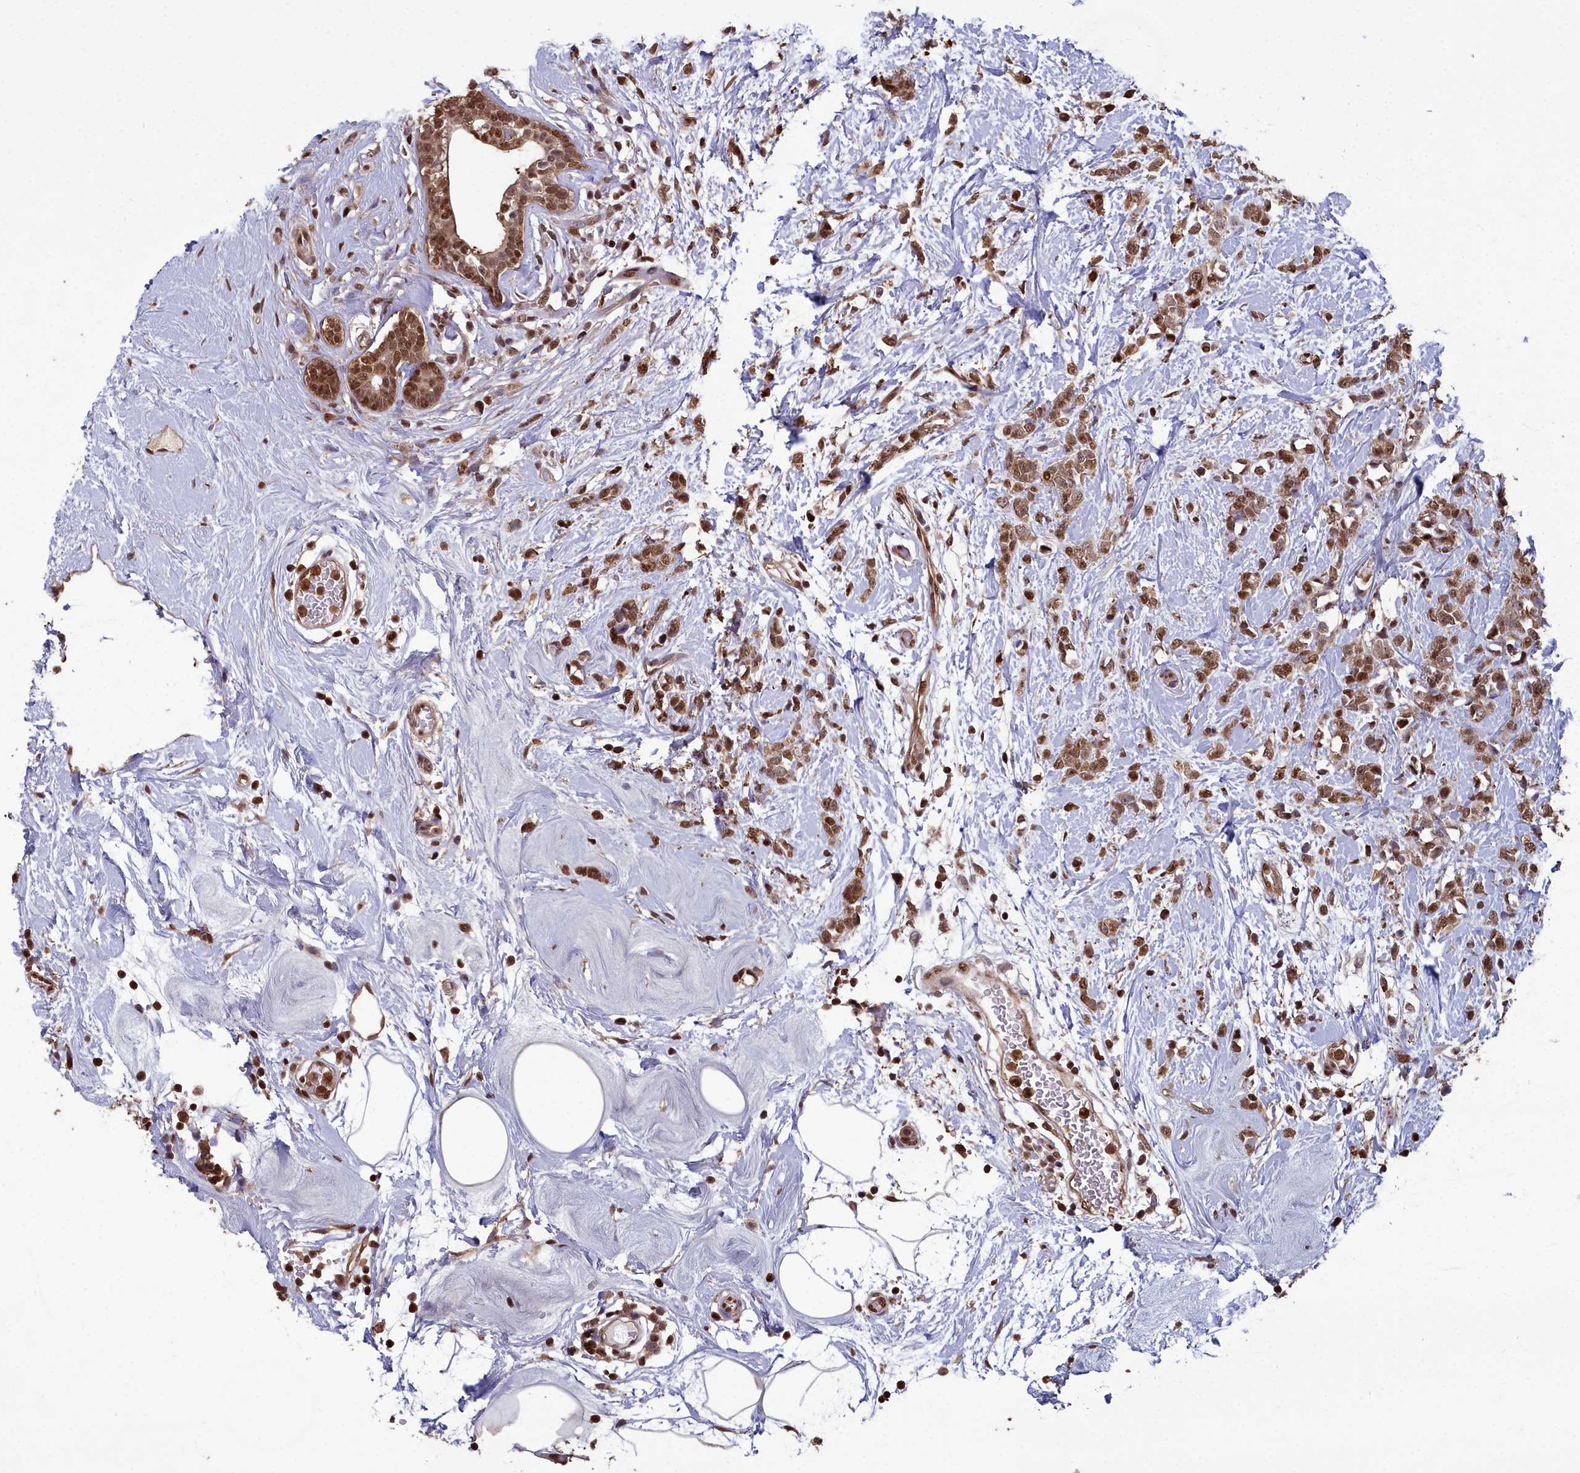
{"staining": {"intensity": "moderate", "quantity": ">75%", "location": "cytoplasmic/membranous,nuclear"}, "tissue": "breast cancer", "cell_type": "Tumor cells", "image_type": "cancer", "snomed": [{"axis": "morphology", "description": "Lobular carcinoma"}, {"axis": "topography", "description": "Breast"}], "caption": "Protein expression analysis of breast cancer (lobular carcinoma) shows moderate cytoplasmic/membranous and nuclear positivity in about >75% of tumor cells.", "gene": "GAPDH", "patient": {"sex": "female", "age": 58}}